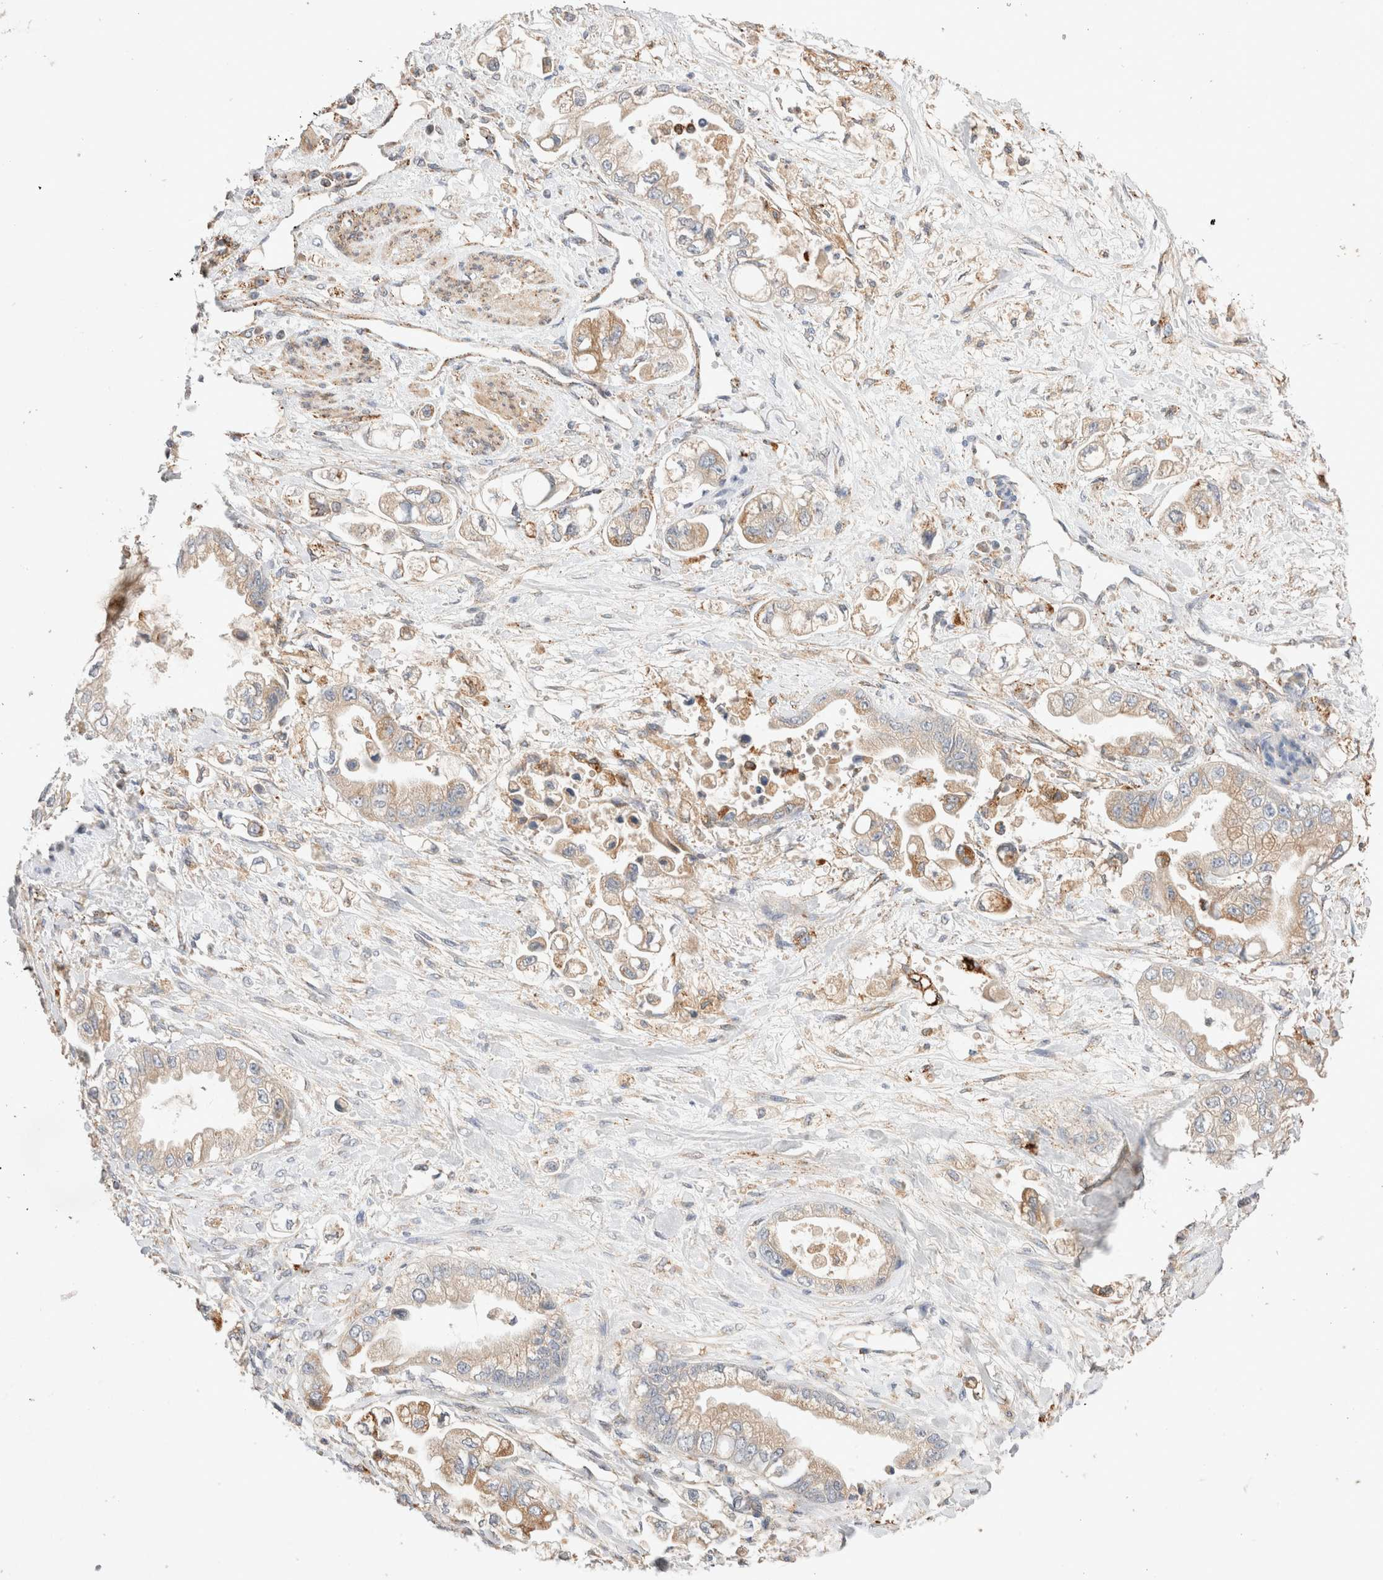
{"staining": {"intensity": "weak", "quantity": "25%-75%", "location": "cytoplasmic/membranous"}, "tissue": "stomach cancer", "cell_type": "Tumor cells", "image_type": "cancer", "snomed": [{"axis": "morphology", "description": "Adenocarcinoma, NOS"}, {"axis": "topography", "description": "Stomach"}], "caption": "Brown immunohistochemical staining in human adenocarcinoma (stomach) exhibits weak cytoplasmic/membranous expression in about 25%-75% of tumor cells.", "gene": "RABEPK", "patient": {"sex": "male", "age": 62}}